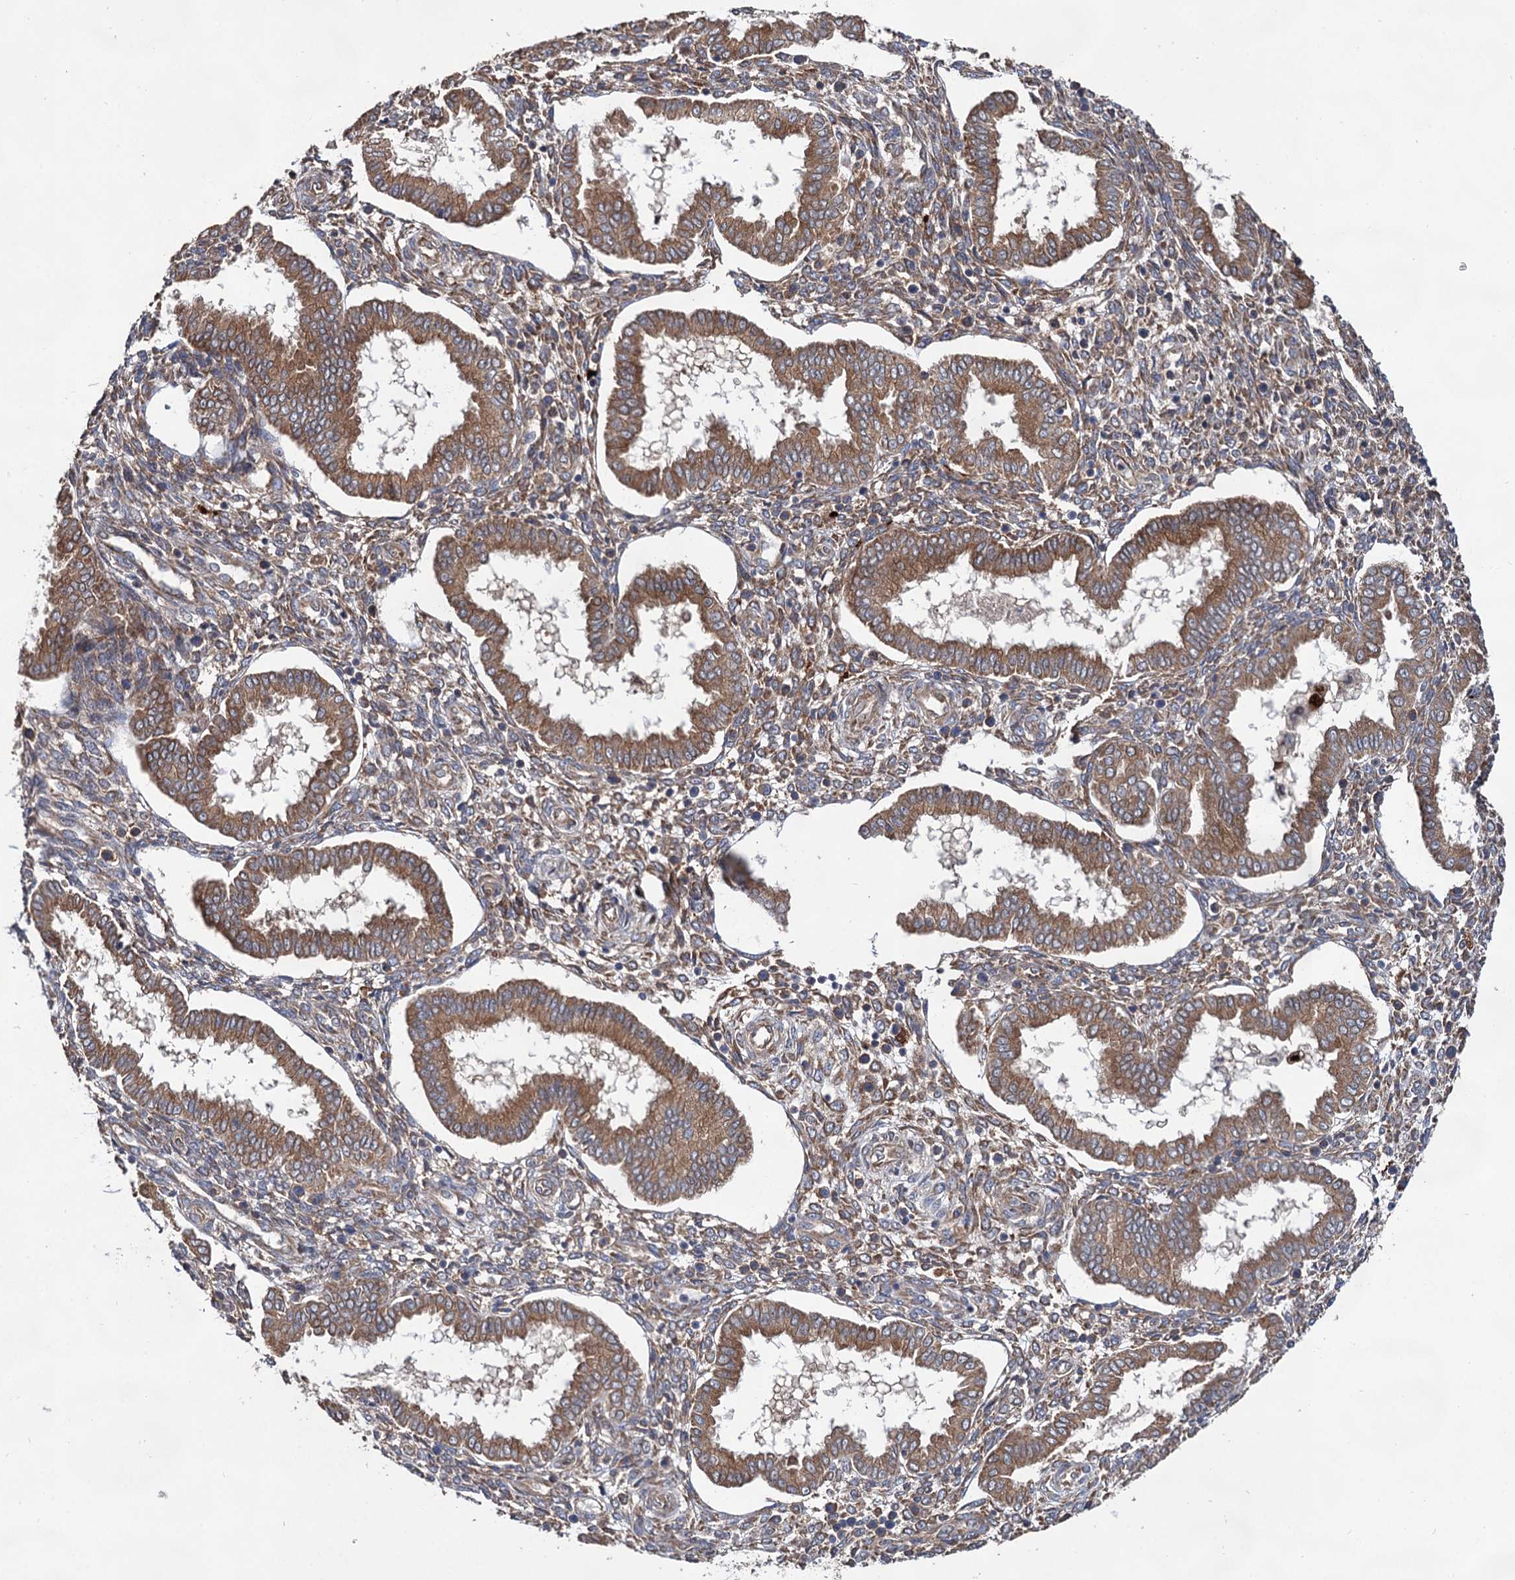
{"staining": {"intensity": "moderate", "quantity": "25%-75%", "location": "cytoplasmic/membranous"}, "tissue": "endometrium", "cell_type": "Cells in endometrial stroma", "image_type": "normal", "snomed": [{"axis": "morphology", "description": "Normal tissue, NOS"}, {"axis": "topography", "description": "Endometrium"}], "caption": "Benign endometrium was stained to show a protein in brown. There is medium levels of moderate cytoplasmic/membranous expression in about 25%-75% of cells in endometrial stroma. The protein of interest is stained brown, and the nuclei are stained in blue (DAB IHC with brightfield microscopy, high magnification).", "gene": "NAA25", "patient": {"sex": "female", "age": 24}}